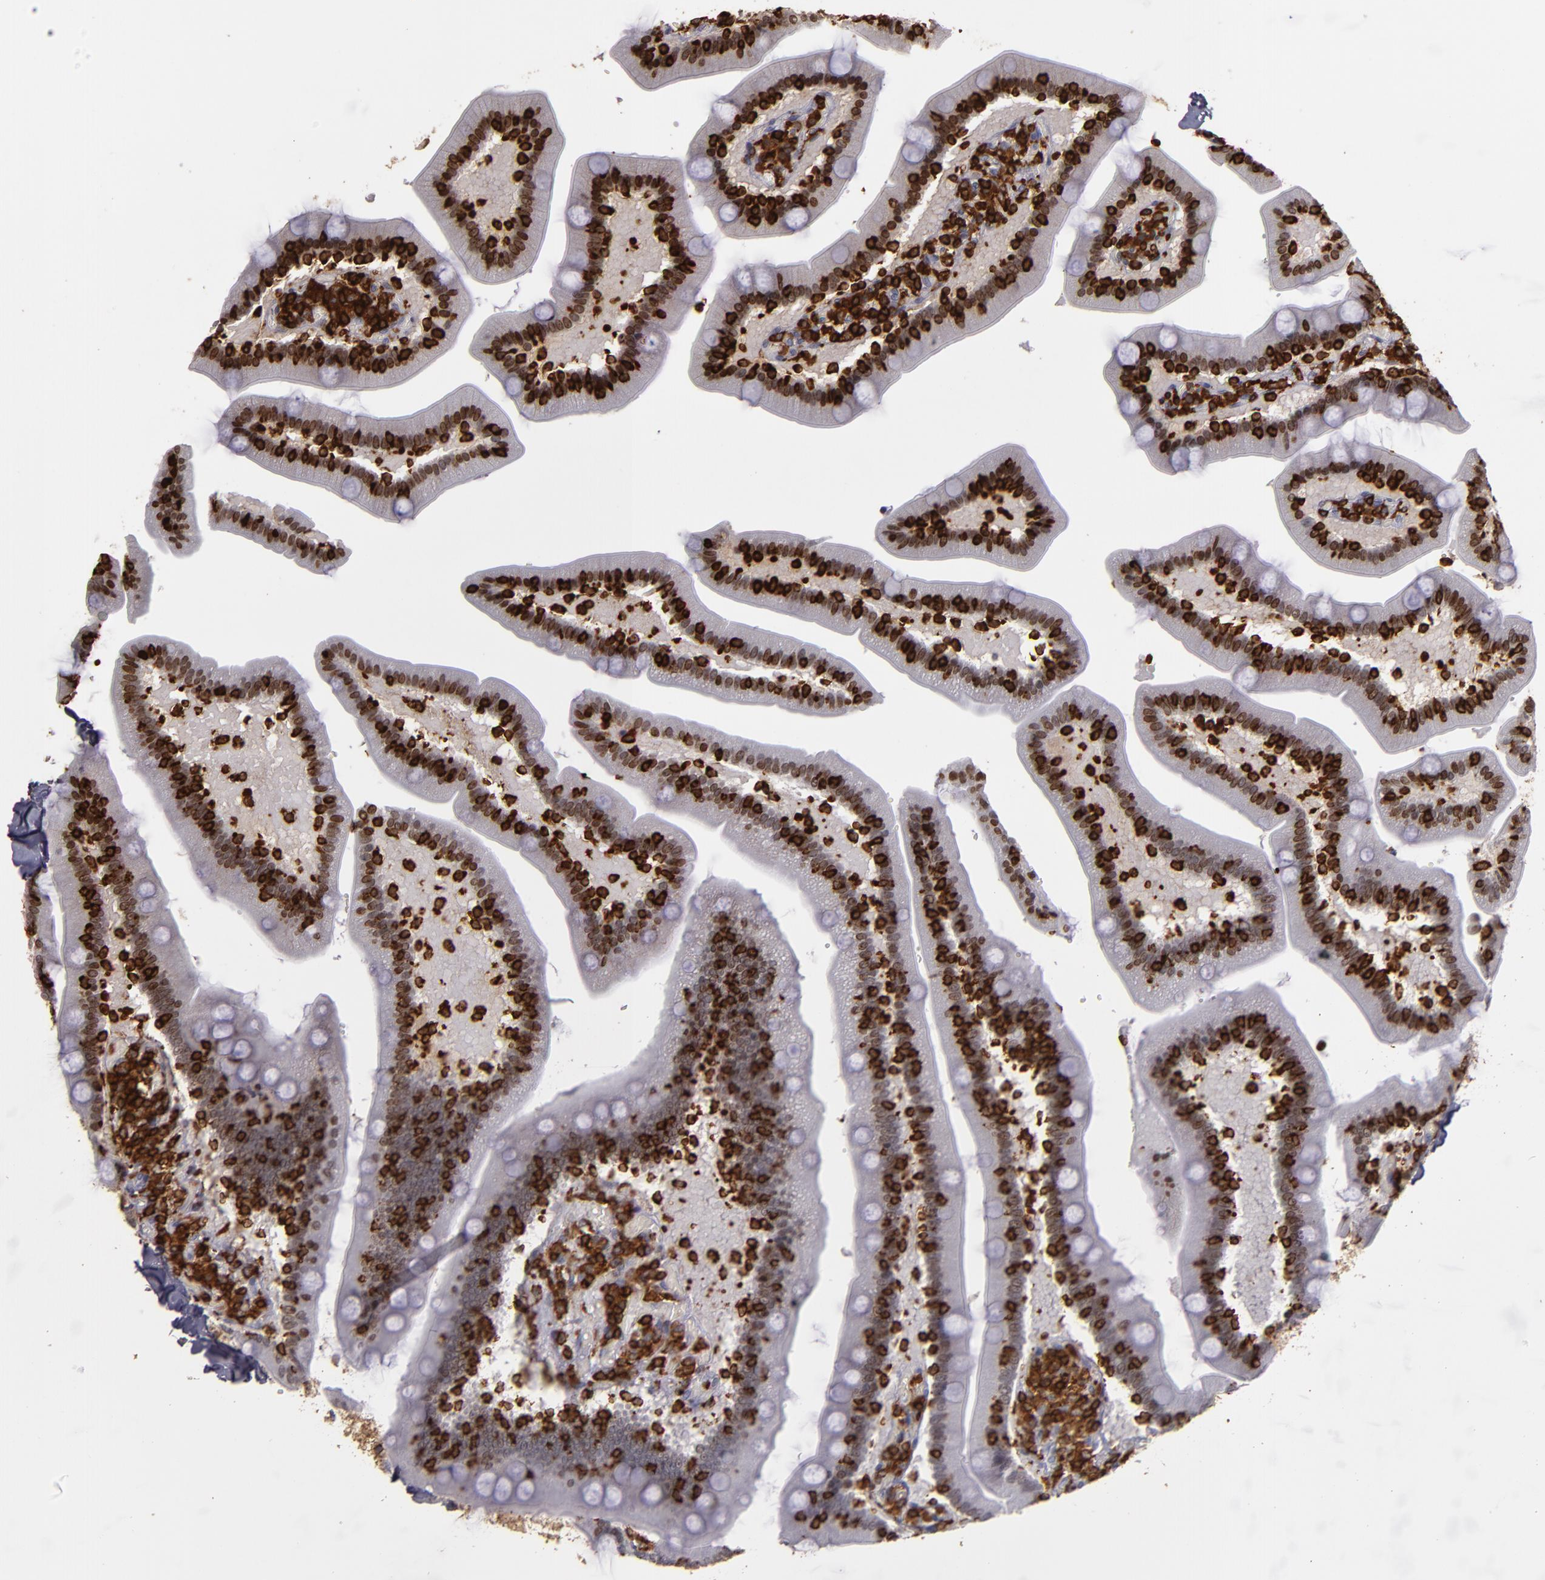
{"staining": {"intensity": "weak", "quantity": "25%-75%", "location": "nuclear"}, "tissue": "duodenum", "cell_type": "Glandular cells", "image_type": "normal", "snomed": [{"axis": "morphology", "description": "Normal tissue, NOS"}, {"axis": "topography", "description": "Duodenum"}], "caption": "Immunohistochemistry of normal duodenum exhibits low levels of weak nuclear positivity in about 25%-75% of glandular cells.", "gene": "WAS", "patient": {"sex": "male", "age": 66}}